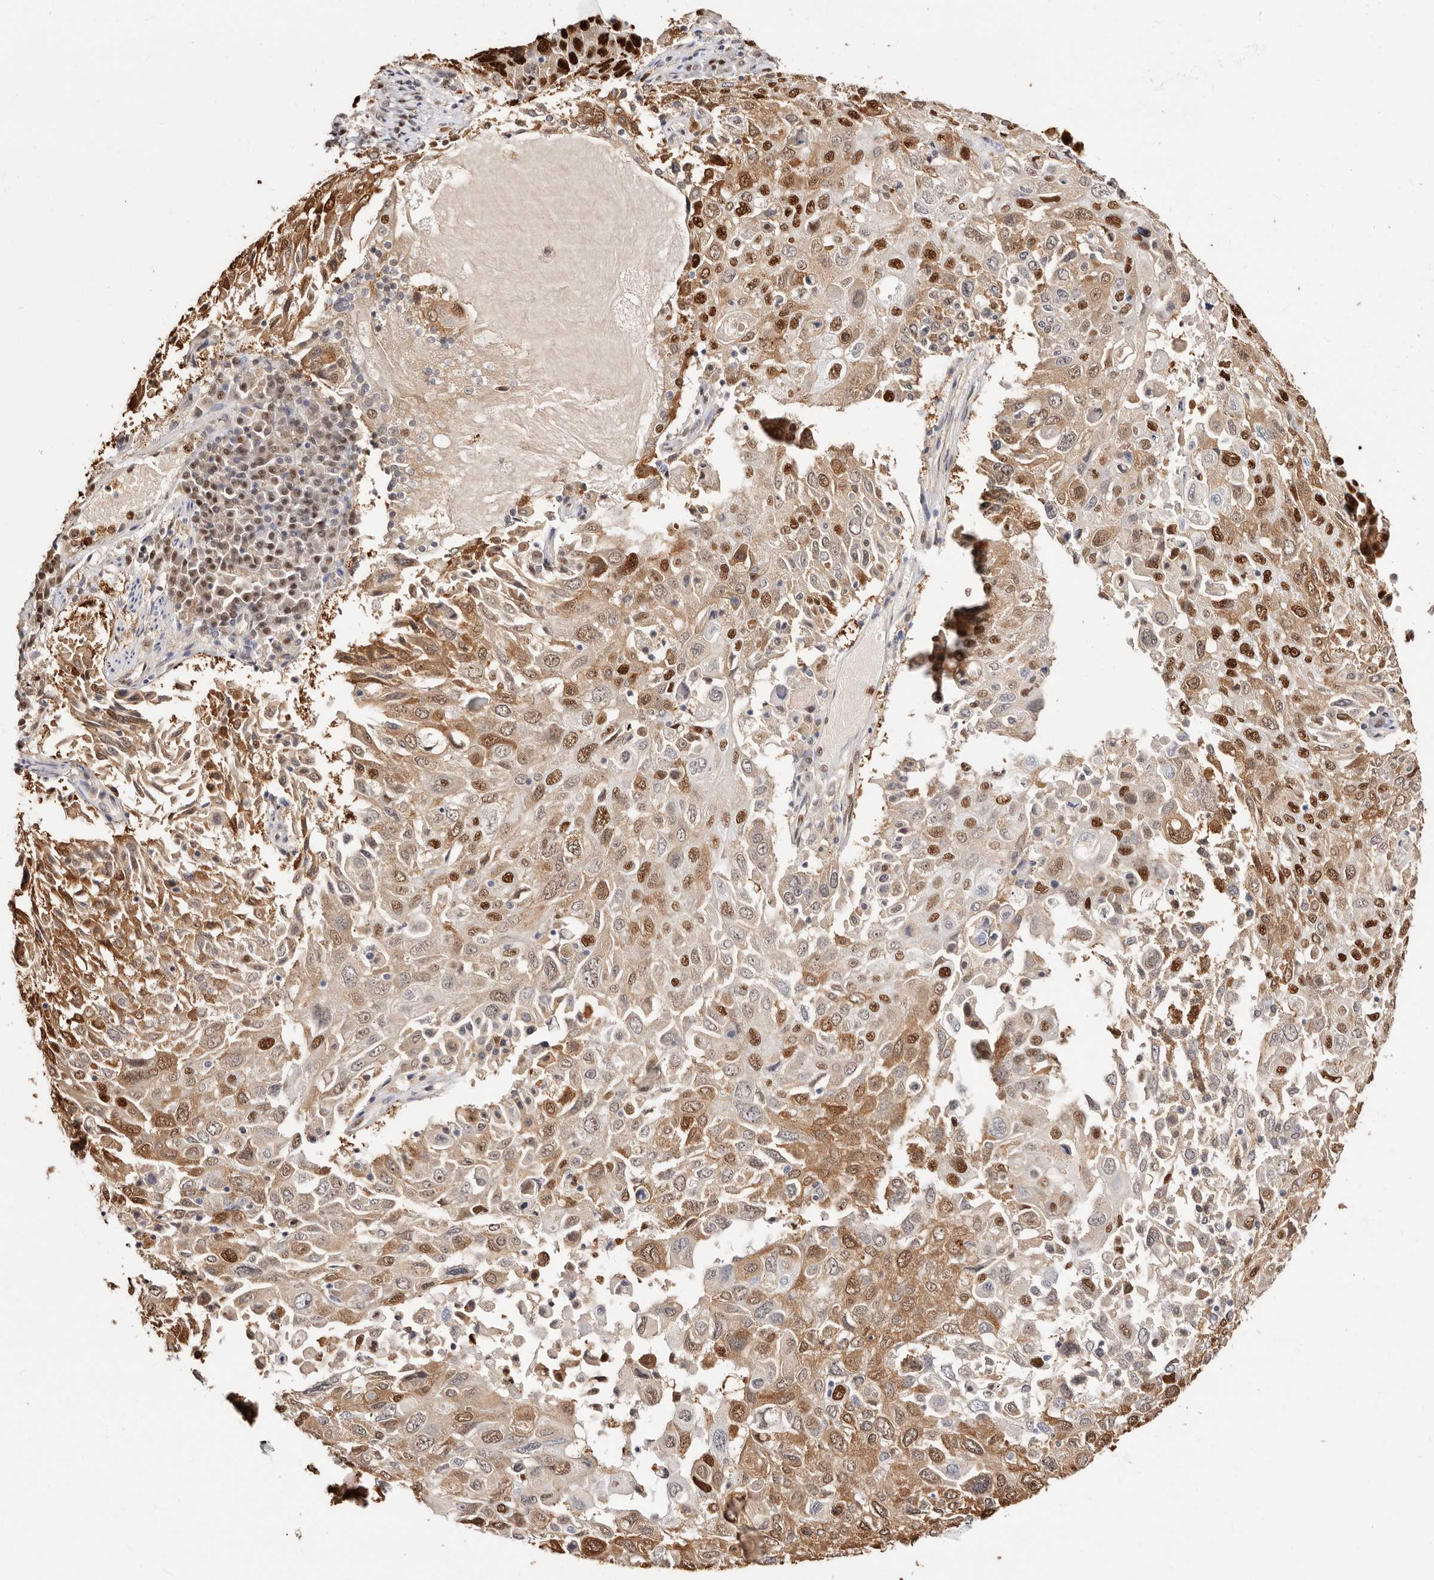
{"staining": {"intensity": "strong", "quantity": ">75%", "location": "cytoplasmic/membranous,nuclear"}, "tissue": "lung cancer", "cell_type": "Tumor cells", "image_type": "cancer", "snomed": [{"axis": "morphology", "description": "Squamous cell carcinoma, NOS"}, {"axis": "topography", "description": "Lung"}], "caption": "There is high levels of strong cytoplasmic/membranous and nuclear staining in tumor cells of lung squamous cell carcinoma, as demonstrated by immunohistochemical staining (brown color).", "gene": "TKT", "patient": {"sex": "male", "age": 65}}